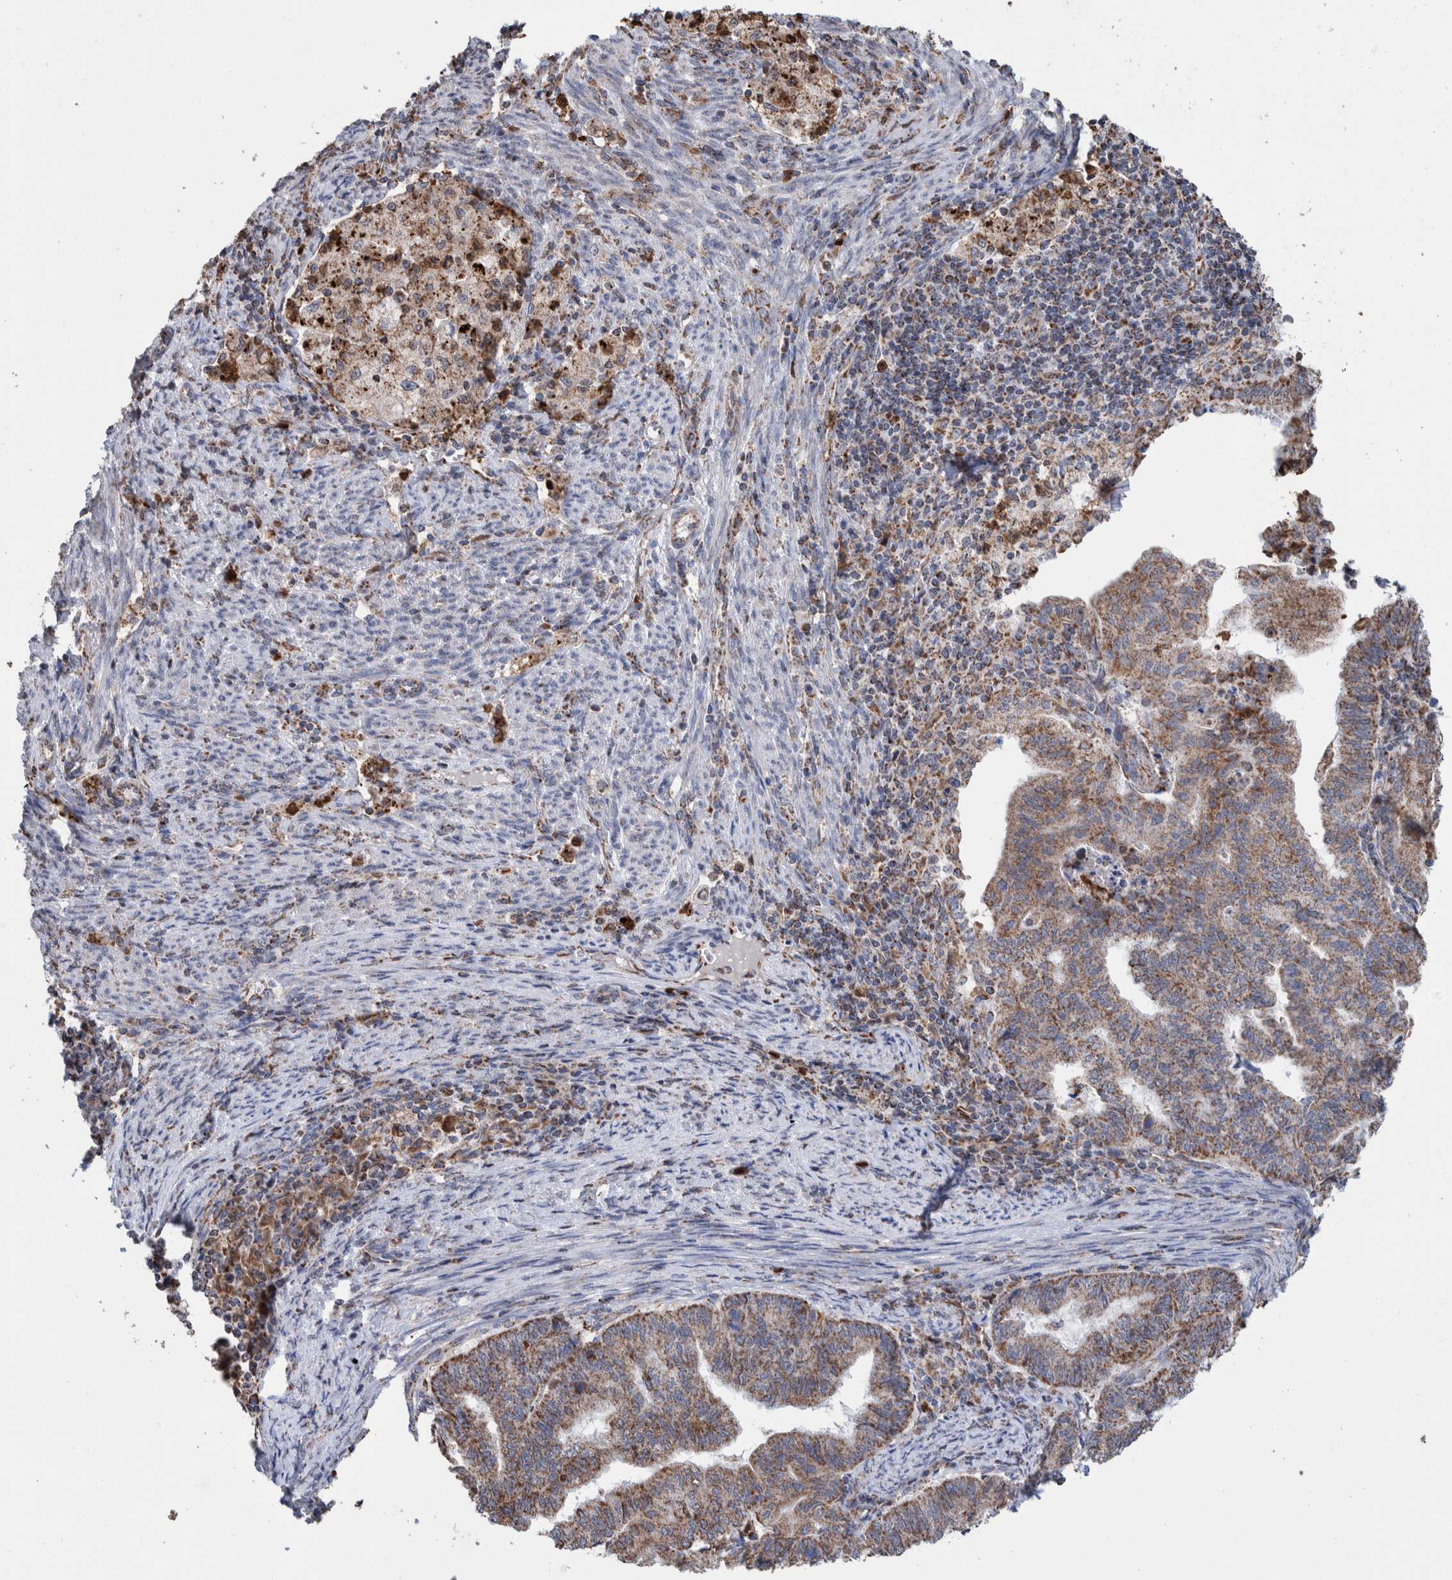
{"staining": {"intensity": "moderate", "quantity": ">75%", "location": "cytoplasmic/membranous"}, "tissue": "endometrial cancer", "cell_type": "Tumor cells", "image_type": "cancer", "snomed": [{"axis": "morphology", "description": "Polyp, NOS"}, {"axis": "morphology", "description": "Adenocarcinoma, NOS"}, {"axis": "morphology", "description": "Adenoma, NOS"}, {"axis": "topography", "description": "Endometrium"}], "caption": "Immunohistochemical staining of endometrial cancer (adenoma) displays medium levels of moderate cytoplasmic/membranous staining in approximately >75% of tumor cells.", "gene": "DECR1", "patient": {"sex": "female", "age": 79}}